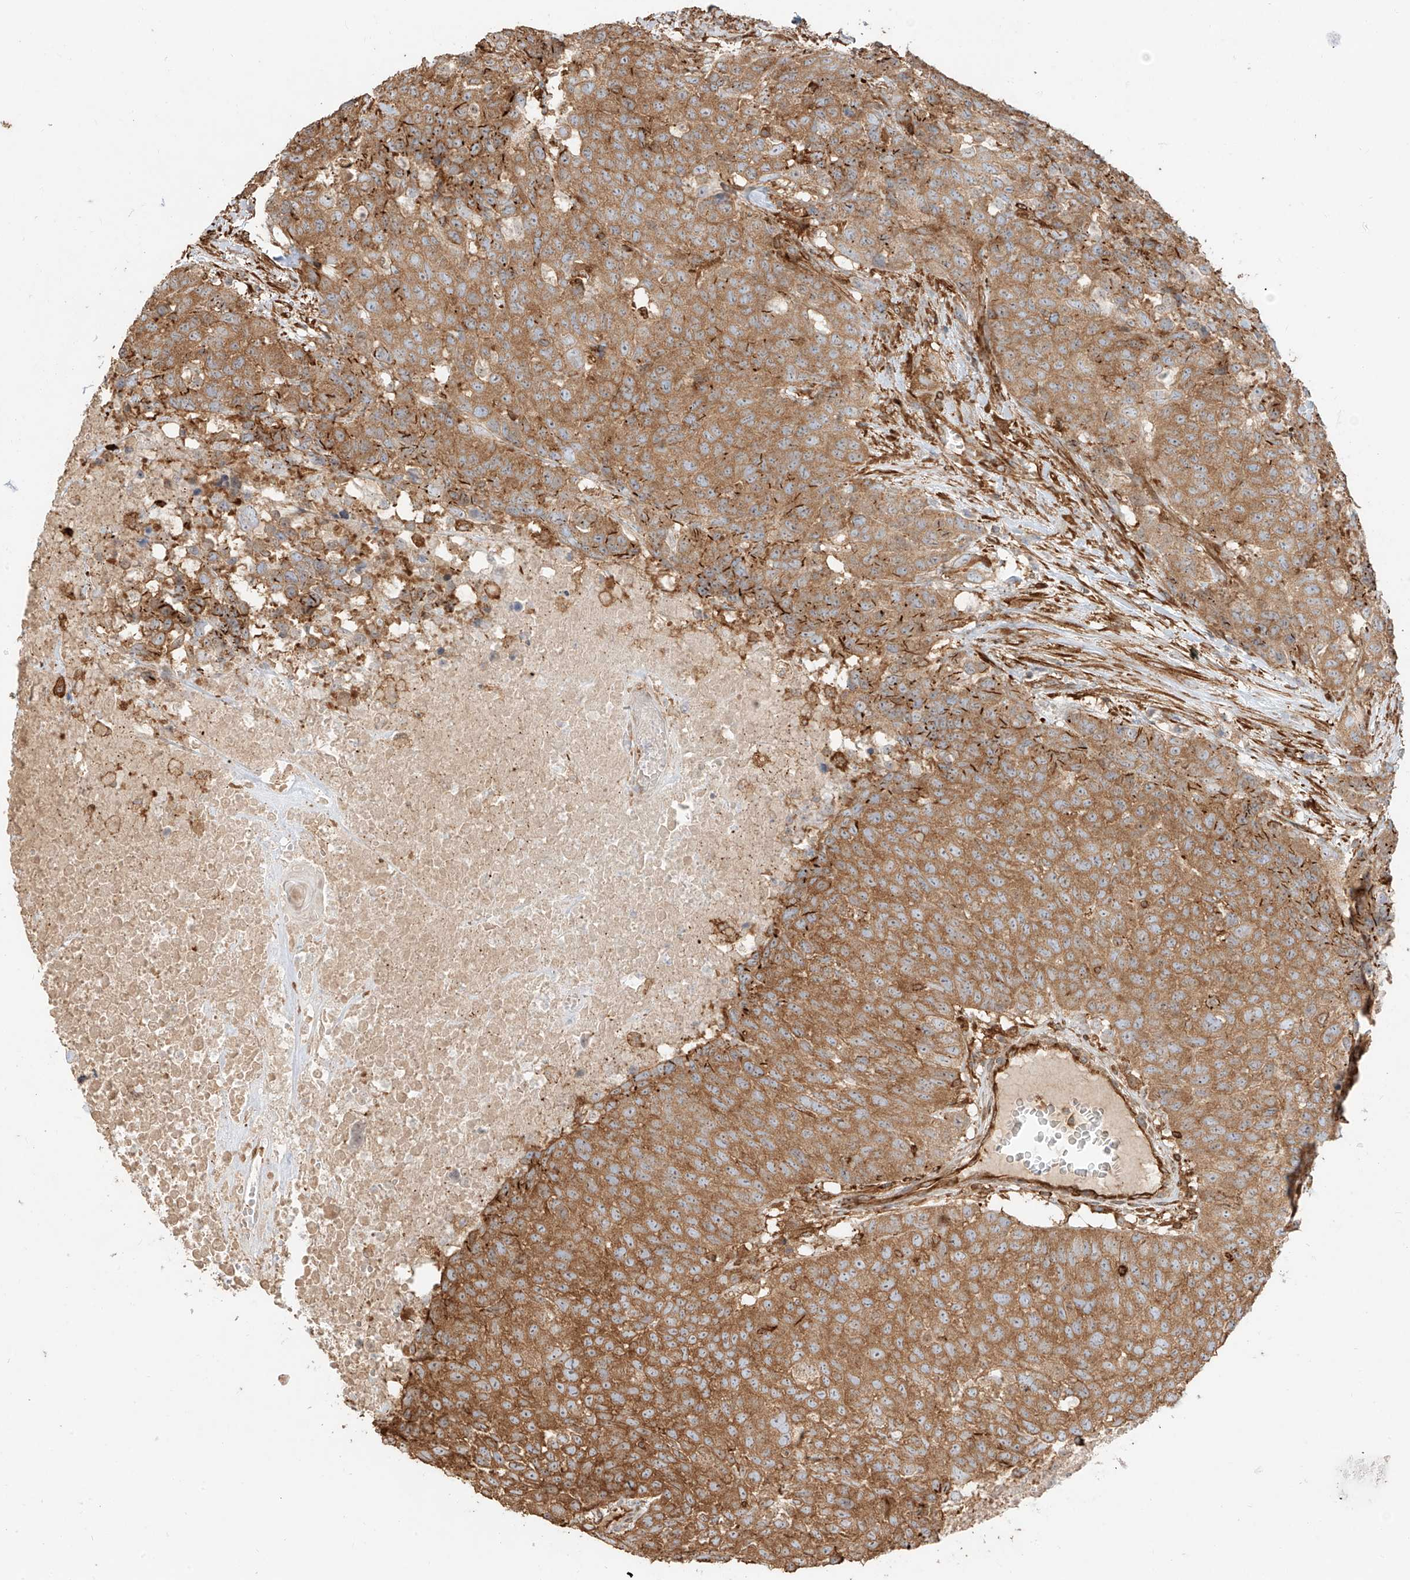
{"staining": {"intensity": "moderate", "quantity": ">75%", "location": "cytoplasmic/membranous"}, "tissue": "head and neck cancer", "cell_type": "Tumor cells", "image_type": "cancer", "snomed": [{"axis": "morphology", "description": "Squamous cell carcinoma, NOS"}, {"axis": "topography", "description": "Head-Neck"}], "caption": "A high-resolution photomicrograph shows IHC staining of head and neck cancer (squamous cell carcinoma), which exhibits moderate cytoplasmic/membranous positivity in approximately >75% of tumor cells. Immunohistochemistry stains the protein of interest in brown and the nuclei are stained blue.", "gene": "SNX9", "patient": {"sex": "male", "age": 66}}